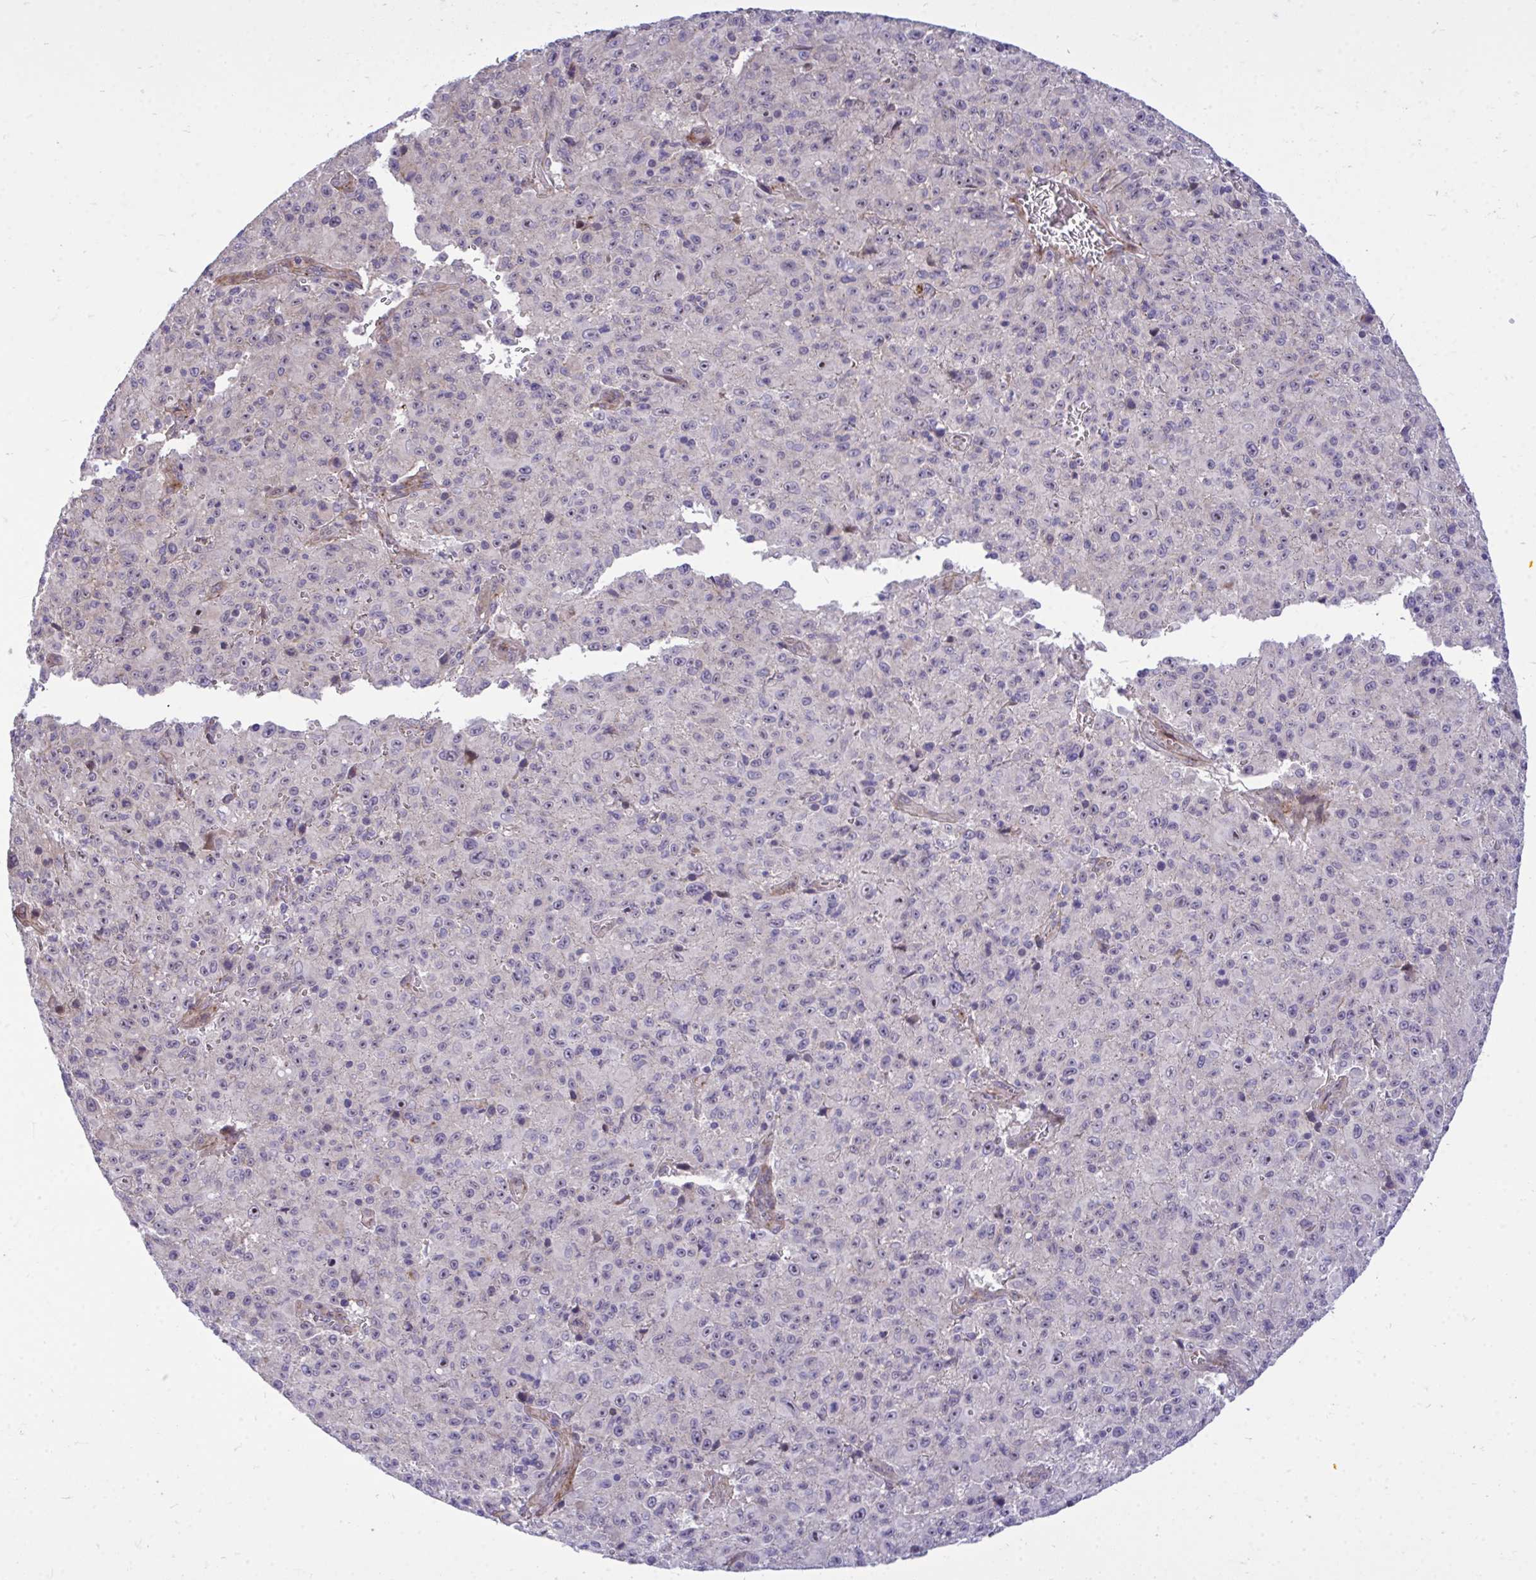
{"staining": {"intensity": "negative", "quantity": "none", "location": "none"}, "tissue": "melanoma", "cell_type": "Tumor cells", "image_type": "cancer", "snomed": [{"axis": "morphology", "description": "Malignant melanoma, NOS"}, {"axis": "topography", "description": "Skin"}], "caption": "High magnification brightfield microscopy of melanoma stained with DAB (brown) and counterstained with hematoxylin (blue): tumor cells show no significant staining.", "gene": "HMBOX1", "patient": {"sex": "male", "age": 46}}